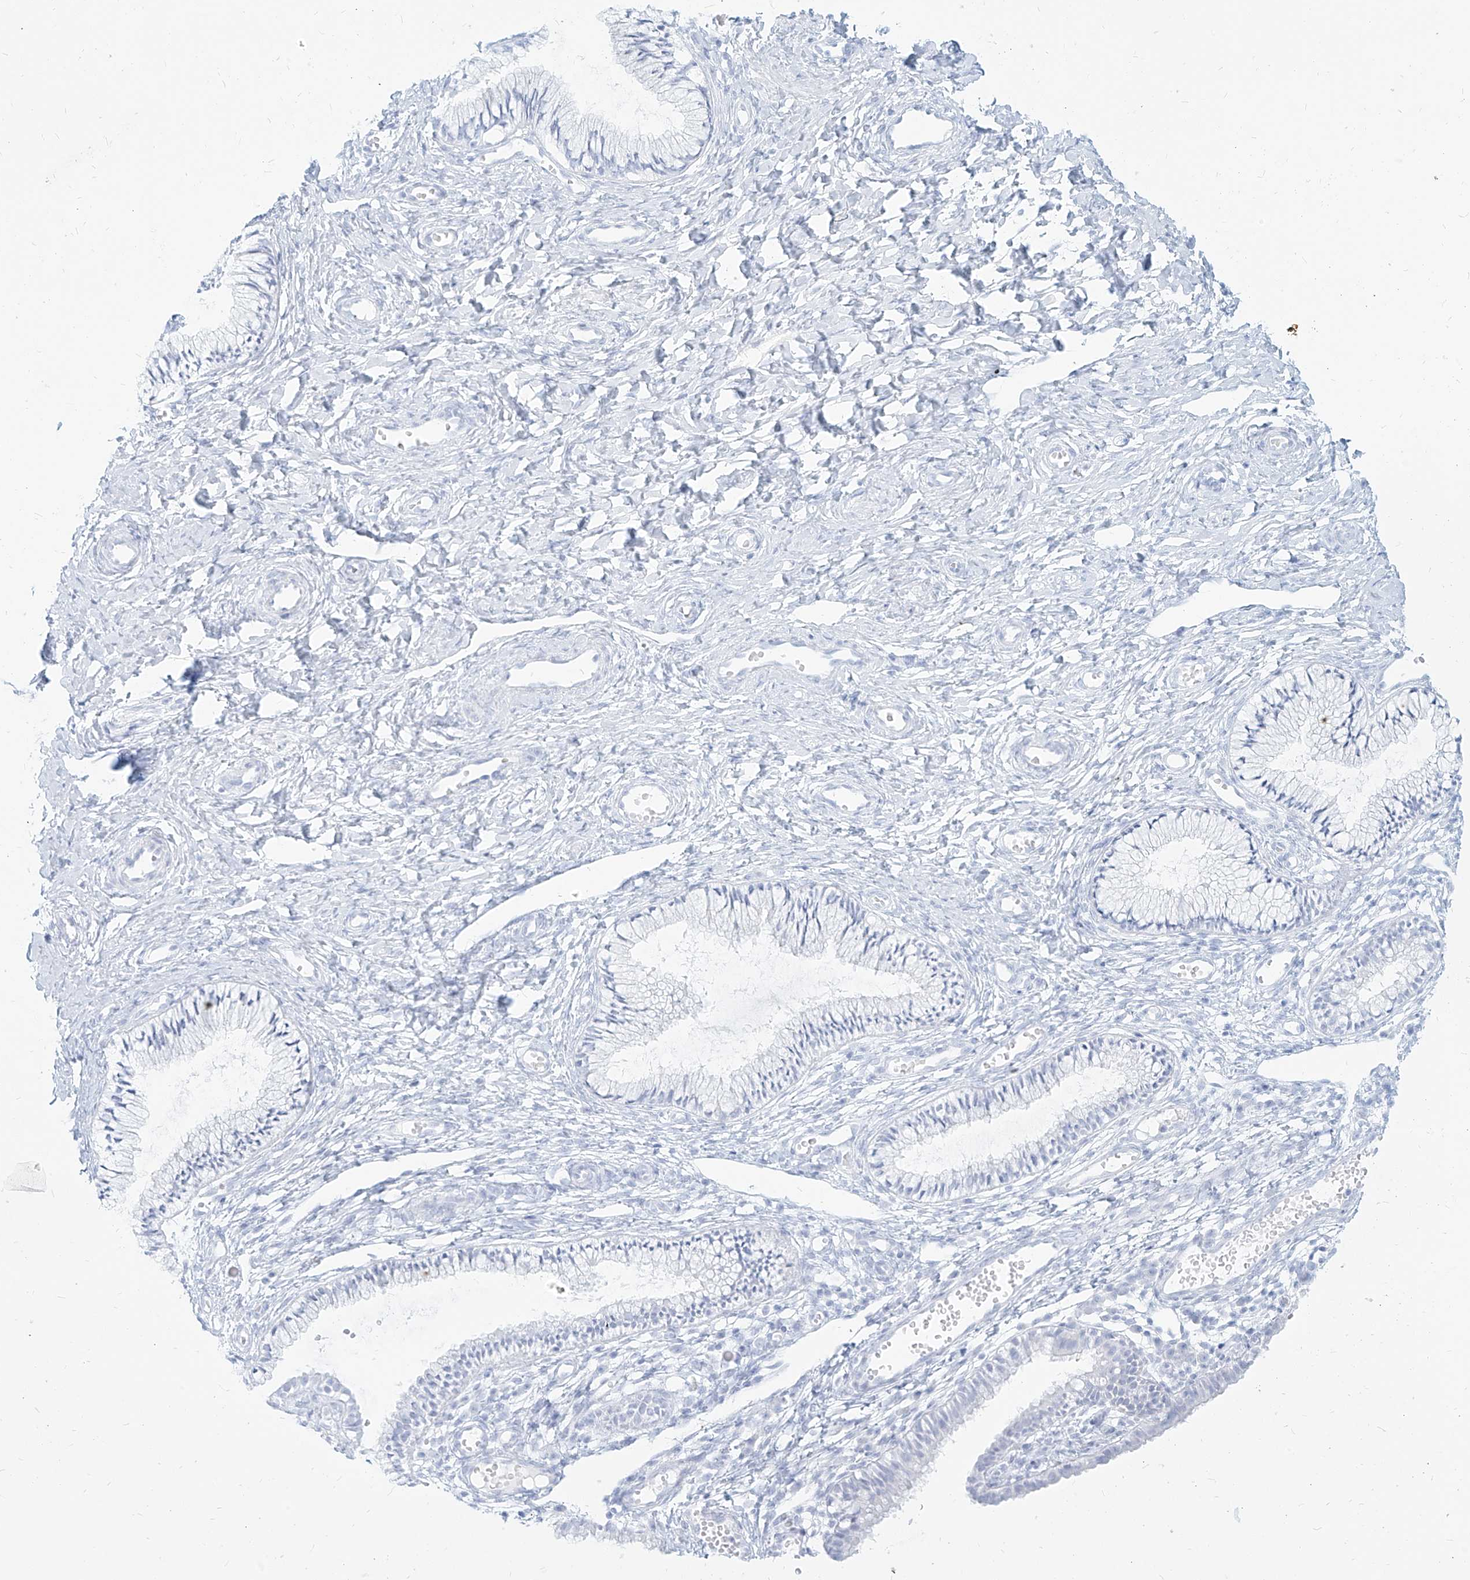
{"staining": {"intensity": "negative", "quantity": "none", "location": "none"}, "tissue": "cervix", "cell_type": "Glandular cells", "image_type": "normal", "snomed": [{"axis": "morphology", "description": "Normal tissue, NOS"}, {"axis": "topography", "description": "Cervix"}], "caption": "A micrograph of cervix stained for a protein displays no brown staining in glandular cells. (DAB immunohistochemistry visualized using brightfield microscopy, high magnification).", "gene": "ITPKB", "patient": {"sex": "female", "age": 27}}